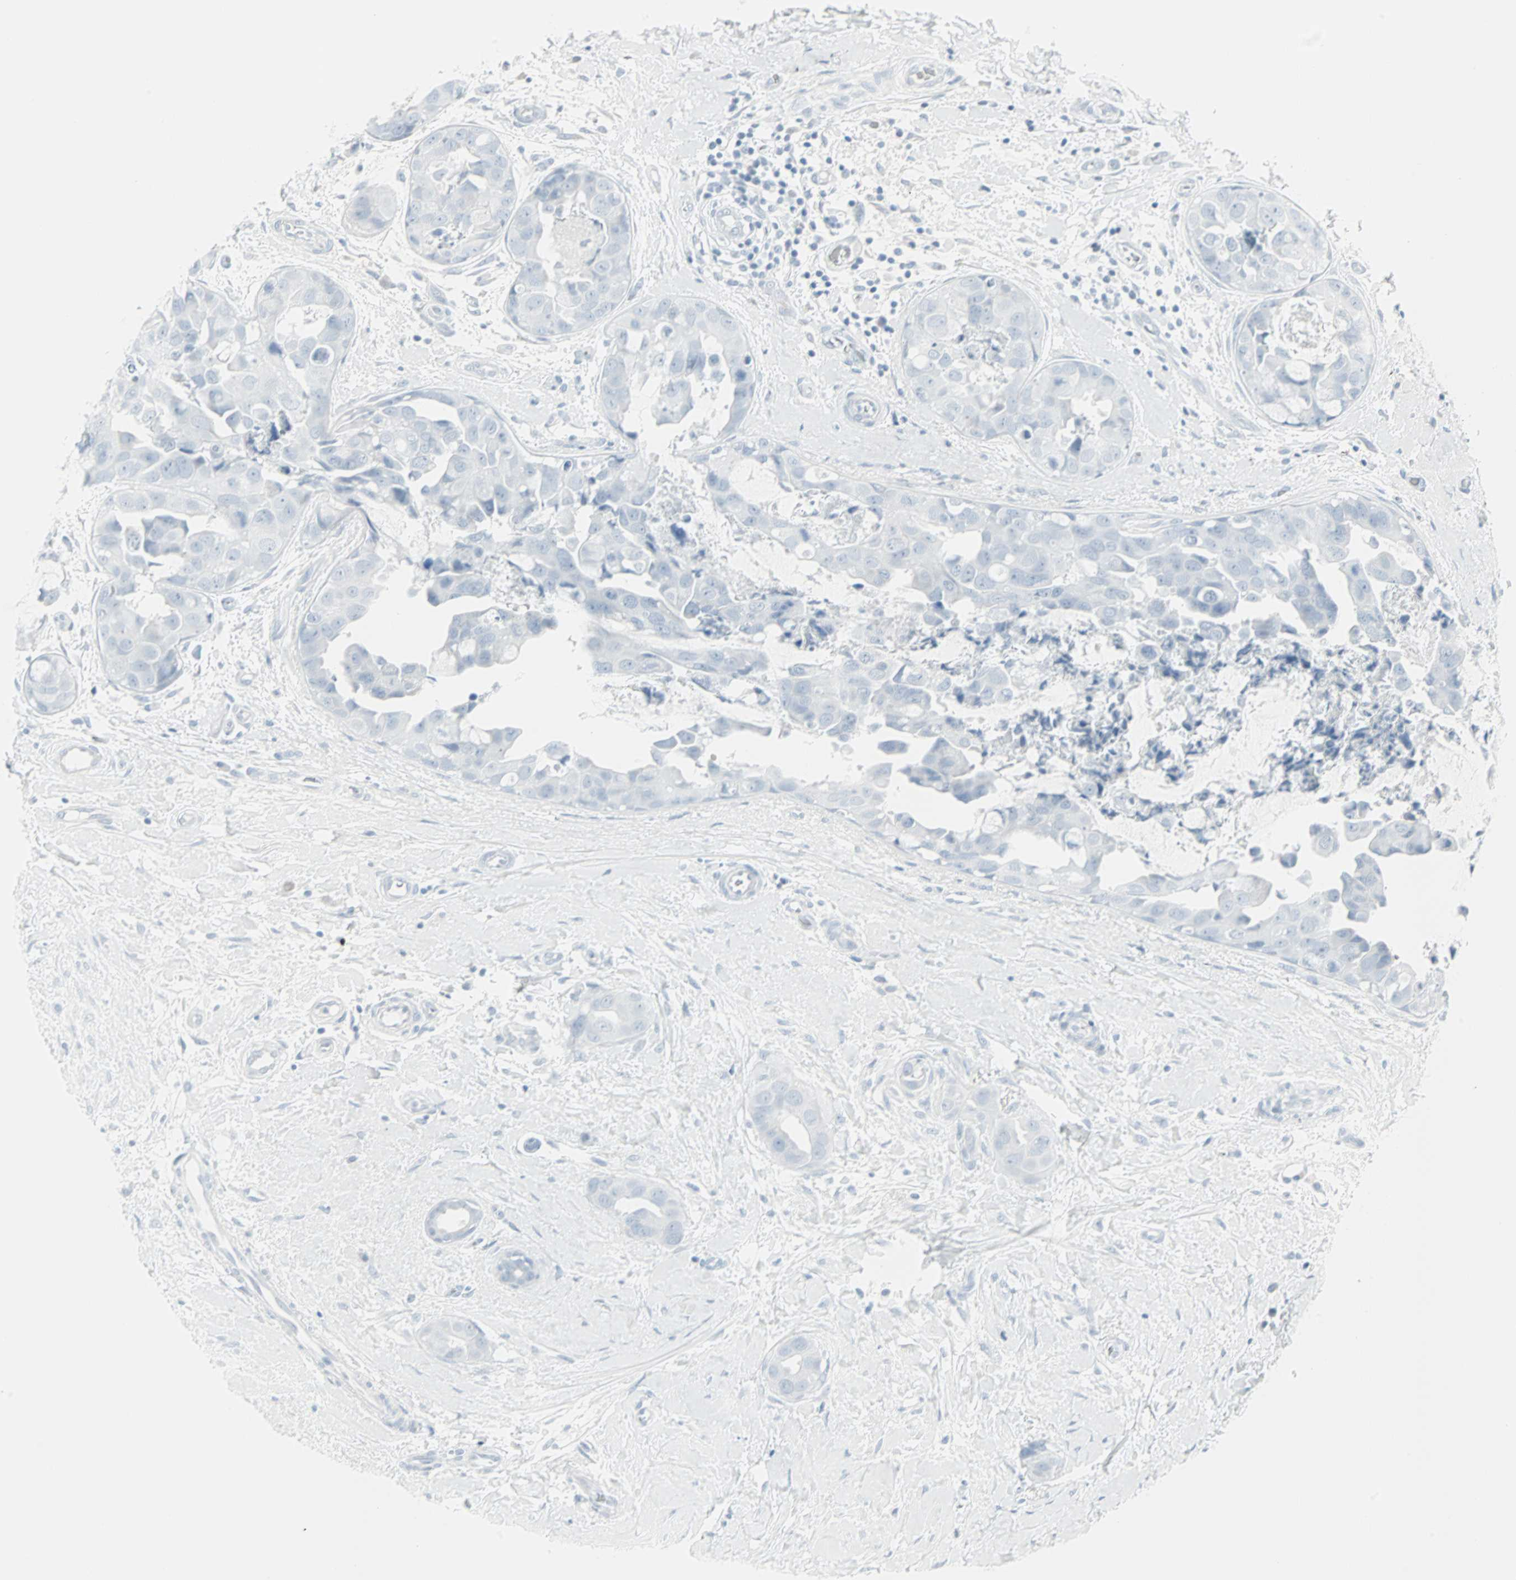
{"staining": {"intensity": "negative", "quantity": "none", "location": "none"}, "tissue": "breast cancer", "cell_type": "Tumor cells", "image_type": "cancer", "snomed": [{"axis": "morphology", "description": "Duct carcinoma"}, {"axis": "topography", "description": "Breast"}], "caption": "Immunohistochemical staining of breast infiltrating ductal carcinoma demonstrates no significant expression in tumor cells.", "gene": "LANCL3", "patient": {"sex": "female", "age": 40}}